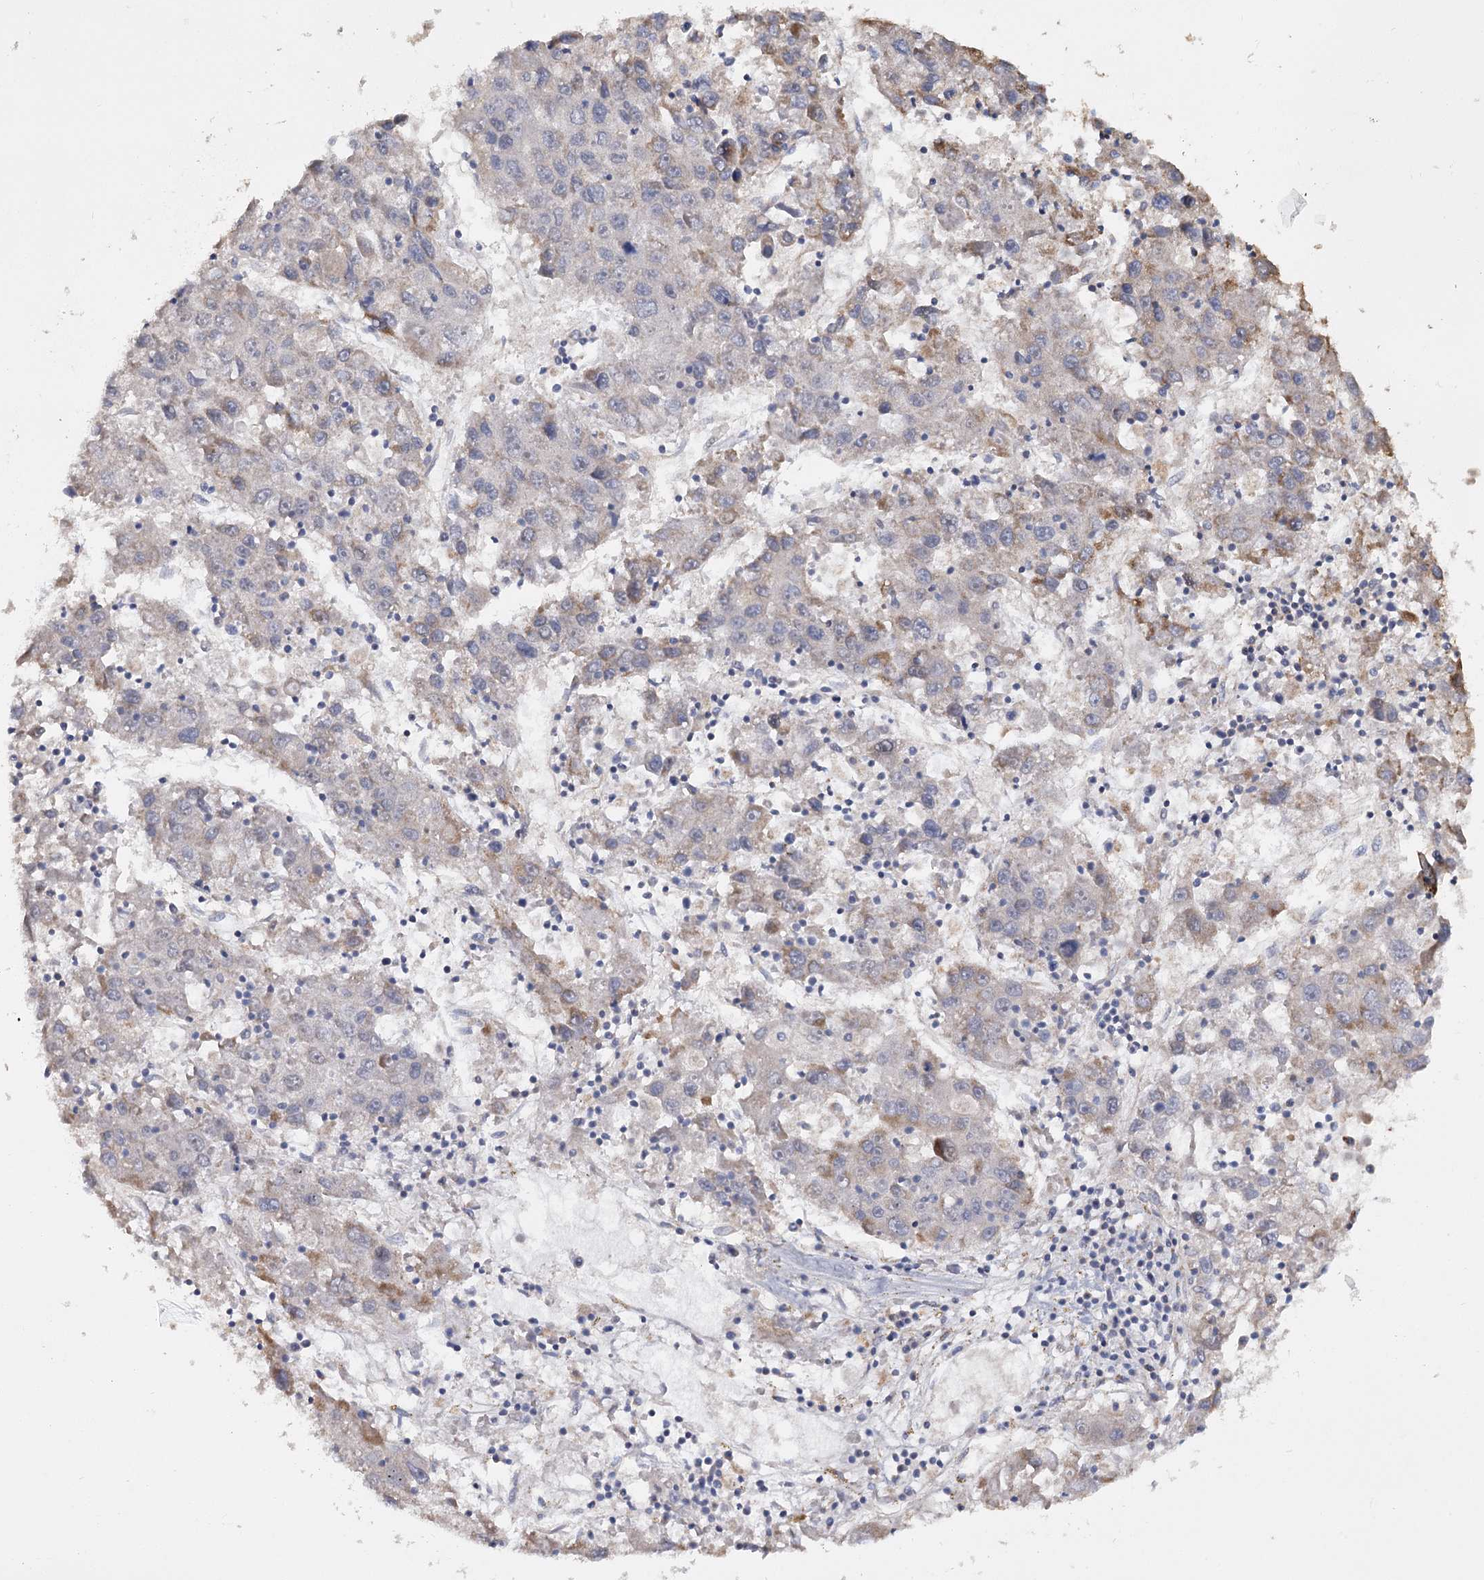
{"staining": {"intensity": "weak", "quantity": "<25%", "location": "cytoplasmic/membranous"}, "tissue": "liver cancer", "cell_type": "Tumor cells", "image_type": "cancer", "snomed": [{"axis": "morphology", "description": "Carcinoma, Hepatocellular, NOS"}, {"axis": "topography", "description": "Liver"}], "caption": "High magnification brightfield microscopy of hepatocellular carcinoma (liver) stained with DAB (brown) and counterstained with hematoxylin (blue): tumor cells show no significant positivity. (Stains: DAB (3,3'-diaminobenzidine) immunohistochemistry with hematoxylin counter stain, Microscopy: brightfield microscopy at high magnification).", "gene": "ANGPTL5", "patient": {"sex": "male", "age": 49}}